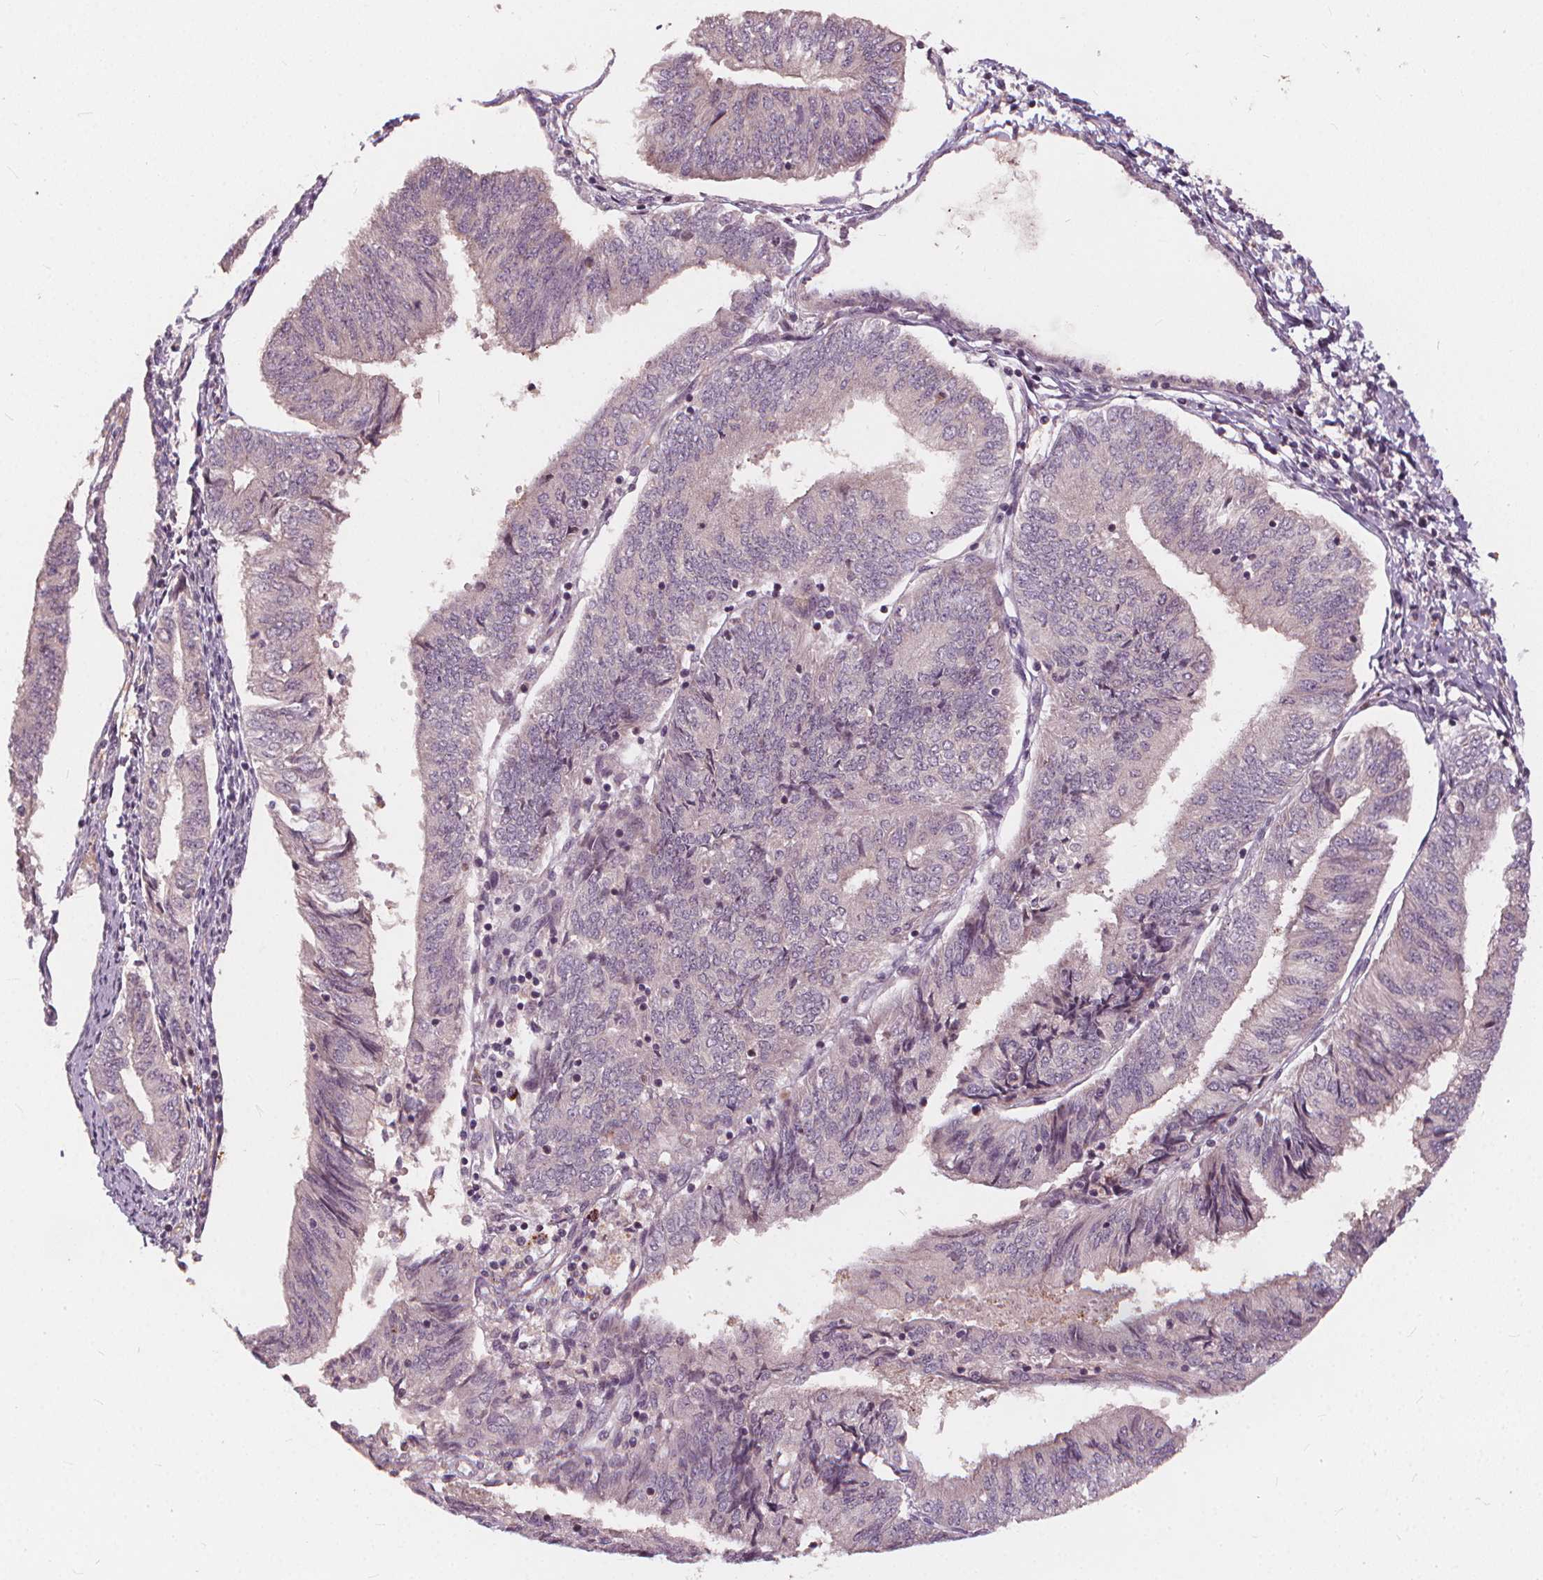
{"staining": {"intensity": "negative", "quantity": "none", "location": "none"}, "tissue": "endometrial cancer", "cell_type": "Tumor cells", "image_type": "cancer", "snomed": [{"axis": "morphology", "description": "Adenocarcinoma, NOS"}, {"axis": "topography", "description": "Endometrium"}], "caption": "An immunohistochemistry (IHC) image of endometrial cancer (adenocarcinoma) is shown. There is no staining in tumor cells of endometrial cancer (adenocarcinoma).", "gene": "IPO13", "patient": {"sex": "female", "age": 58}}